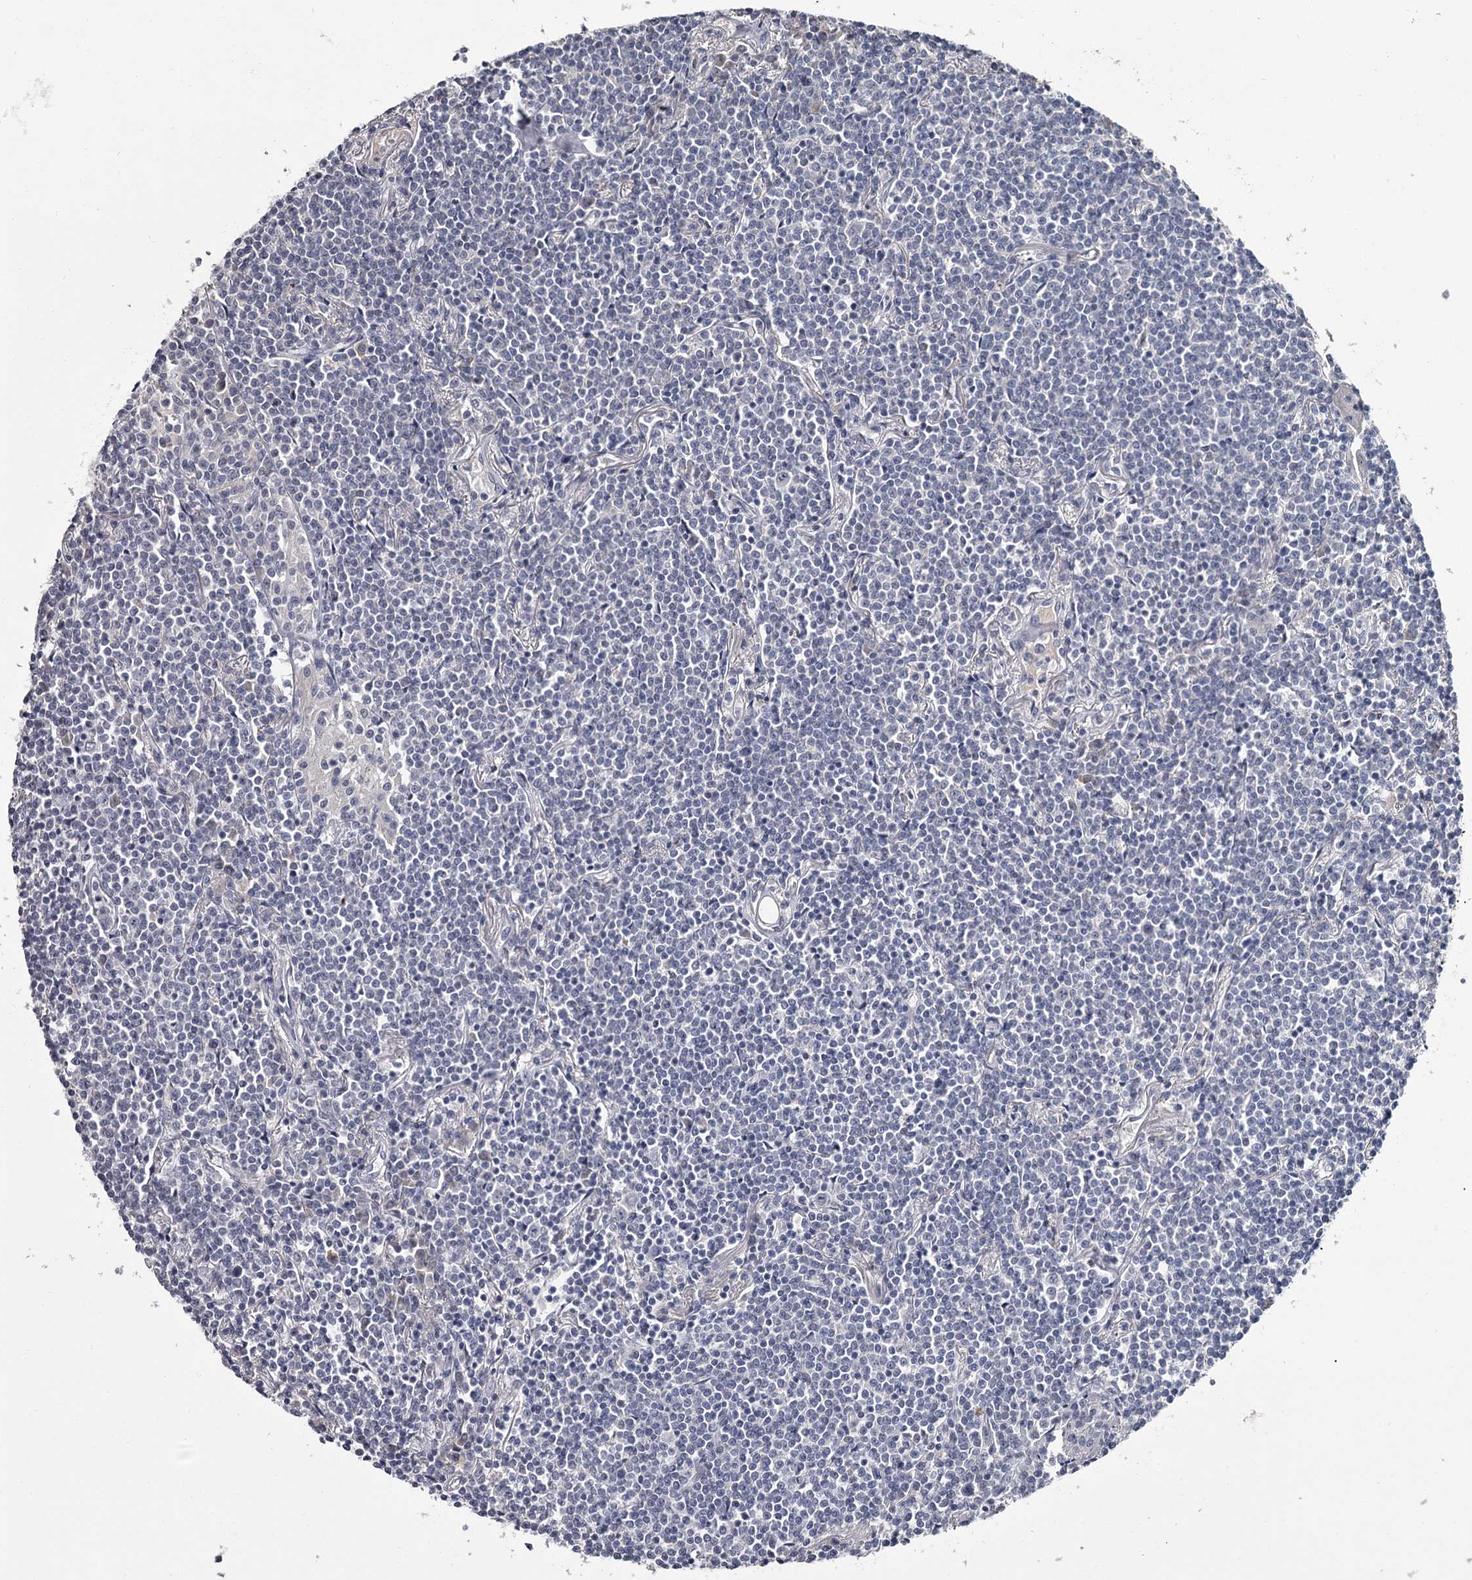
{"staining": {"intensity": "negative", "quantity": "none", "location": "none"}, "tissue": "lymphoma", "cell_type": "Tumor cells", "image_type": "cancer", "snomed": [{"axis": "morphology", "description": "Malignant lymphoma, non-Hodgkin's type, Low grade"}, {"axis": "topography", "description": "Lung"}], "caption": "An IHC micrograph of lymphoma is shown. There is no staining in tumor cells of lymphoma. (DAB IHC visualized using brightfield microscopy, high magnification).", "gene": "DAO", "patient": {"sex": "female", "age": 71}}